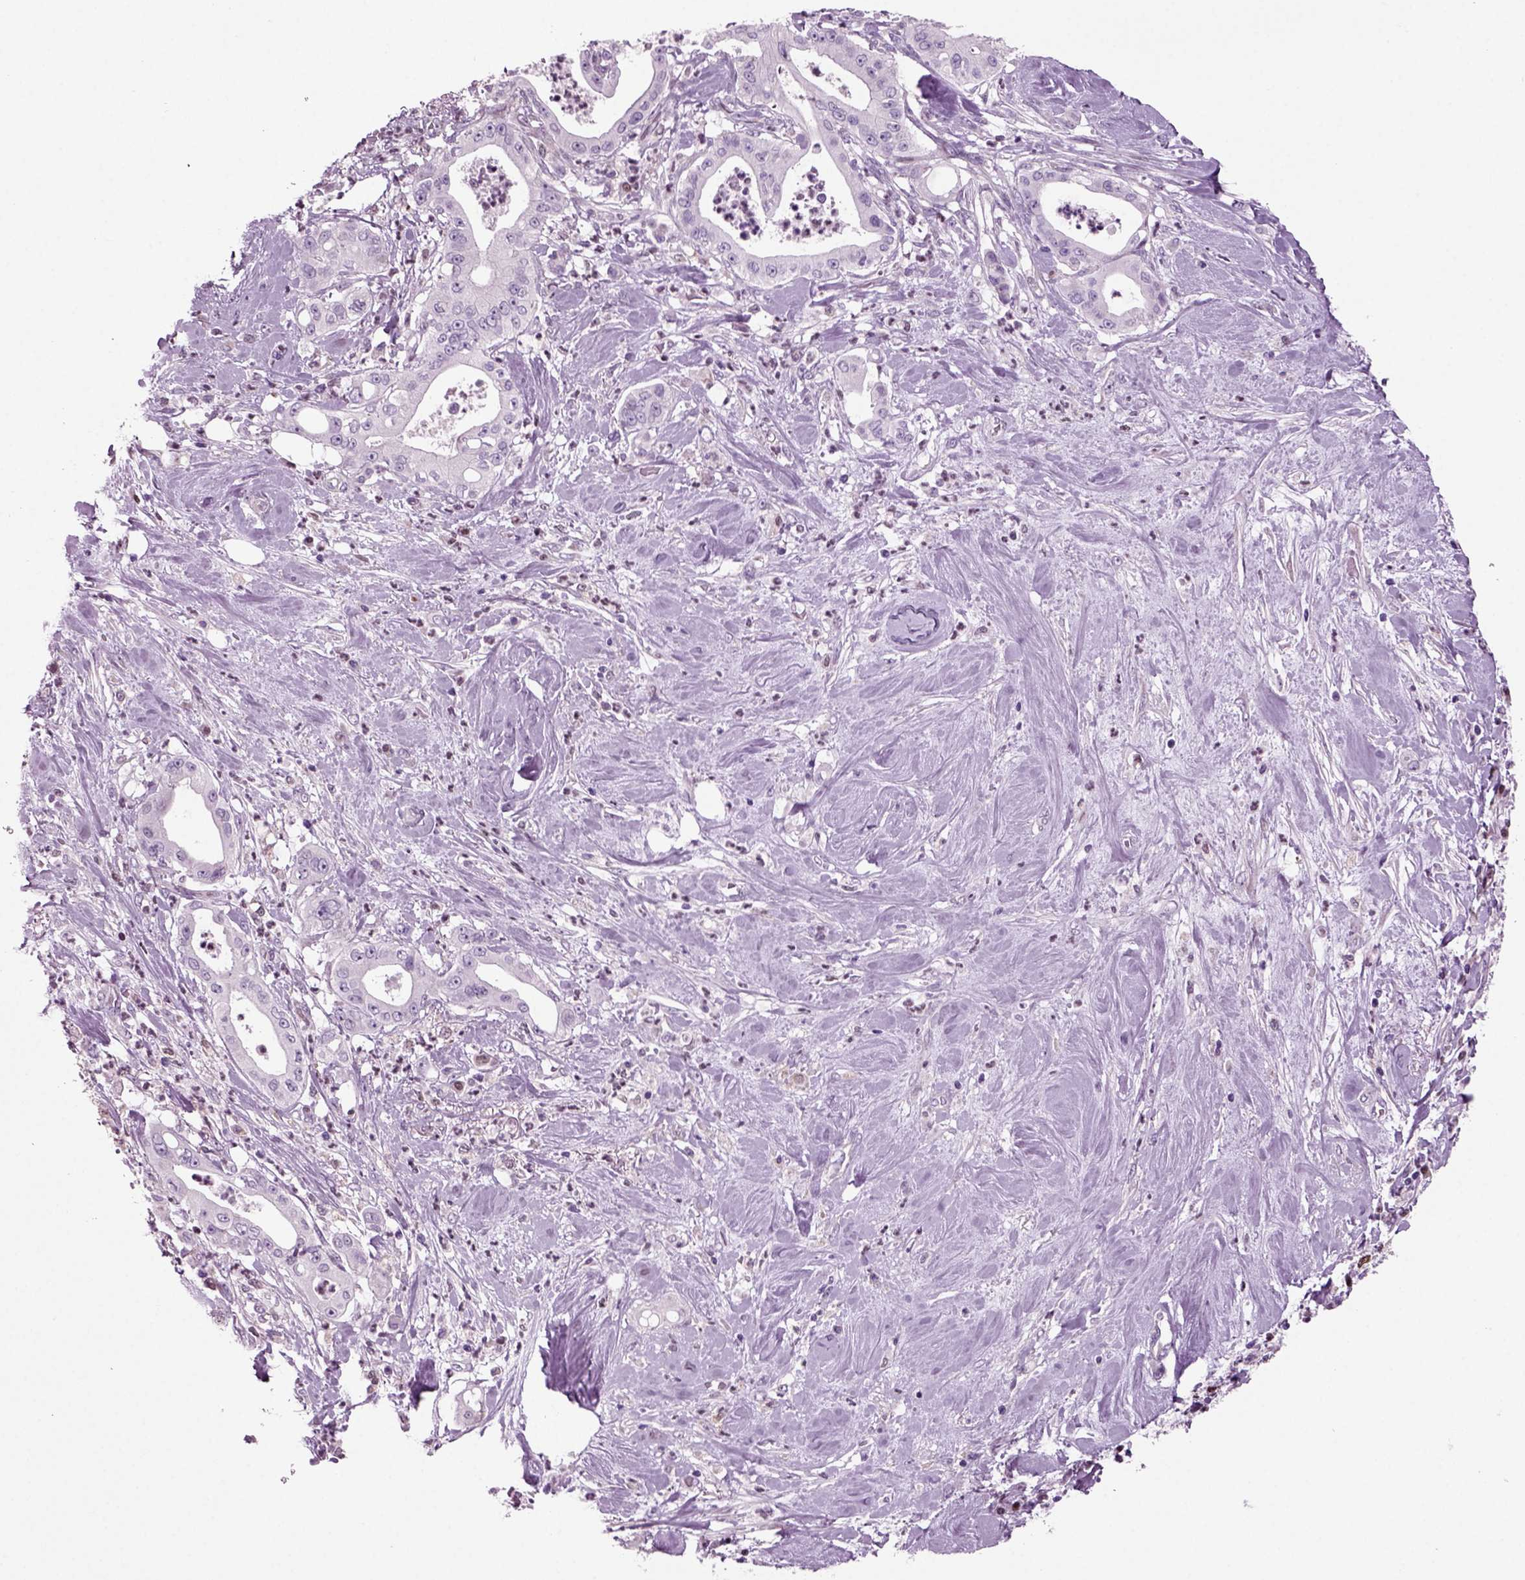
{"staining": {"intensity": "negative", "quantity": "none", "location": "none"}, "tissue": "pancreatic cancer", "cell_type": "Tumor cells", "image_type": "cancer", "snomed": [{"axis": "morphology", "description": "Adenocarcinoma, NOS"}, {"axis": "topography", "description": "Pancreas"}], "caption": "The immunohistochemistry (IHC) micrograph has no significant positivity in tumor cells of pancreatic cancer (adenocarcinoma) tissue.", "gene": "ARID3A", "patient": {"sex": "male", "age": 71}}